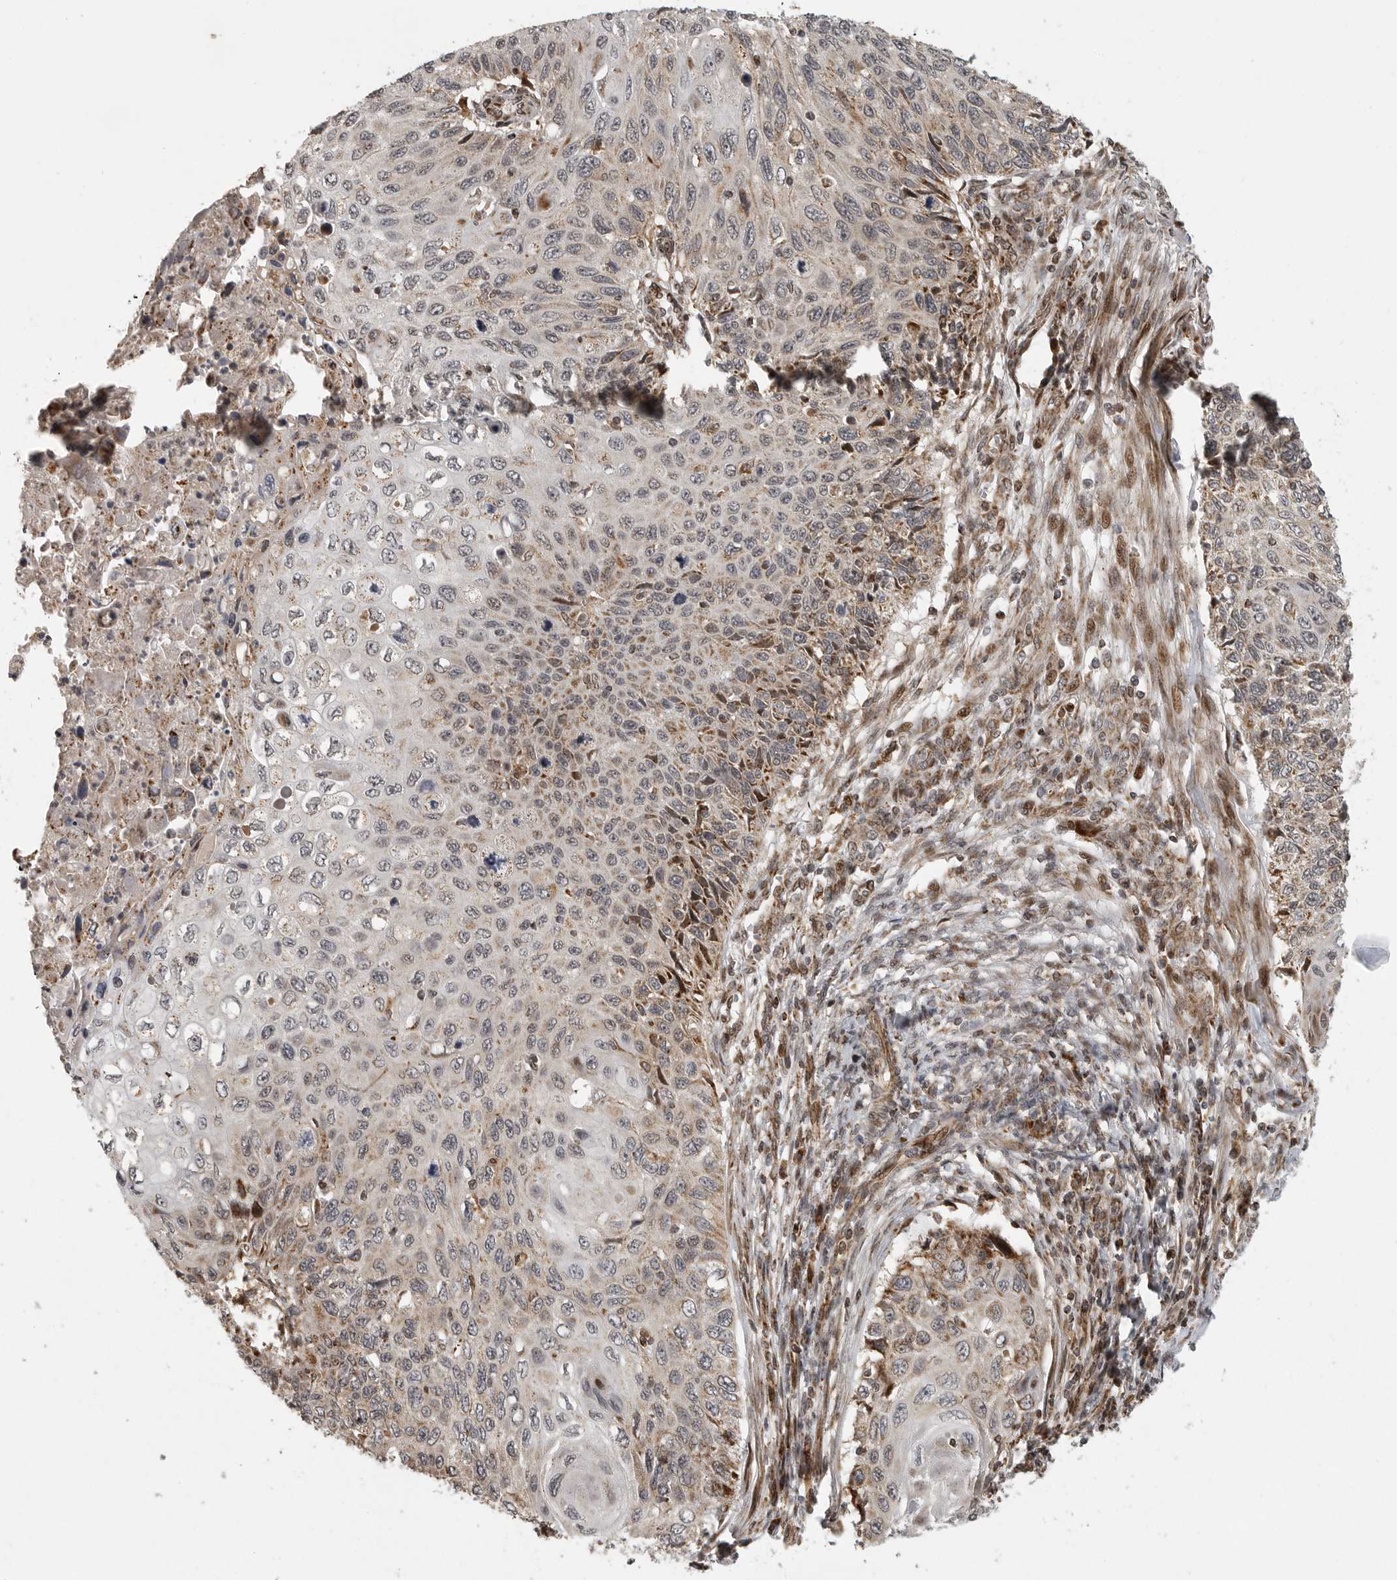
{"staining": {"intensity": "moderate", "quantity": "<25%", "location": "cytoplasmic/membranous"}, "tissue": "cervical cancer", "cell_type": "Tumor cells", "image_type": "cancer", "snomed": [{"axis": "morphology", "description": "Squamous cell carcinoma, NOS"}, {"axis": "topography", "description": "Cervix"}], "caption": "Moderate cytoplasmic/membranous positivity for a protein is seen in approximately <25% of tumor cells of cervical cancer using immunohistochemistry (IHC).", "gene": "NARS2", "patient": {"sex": "female", "age": 70}}